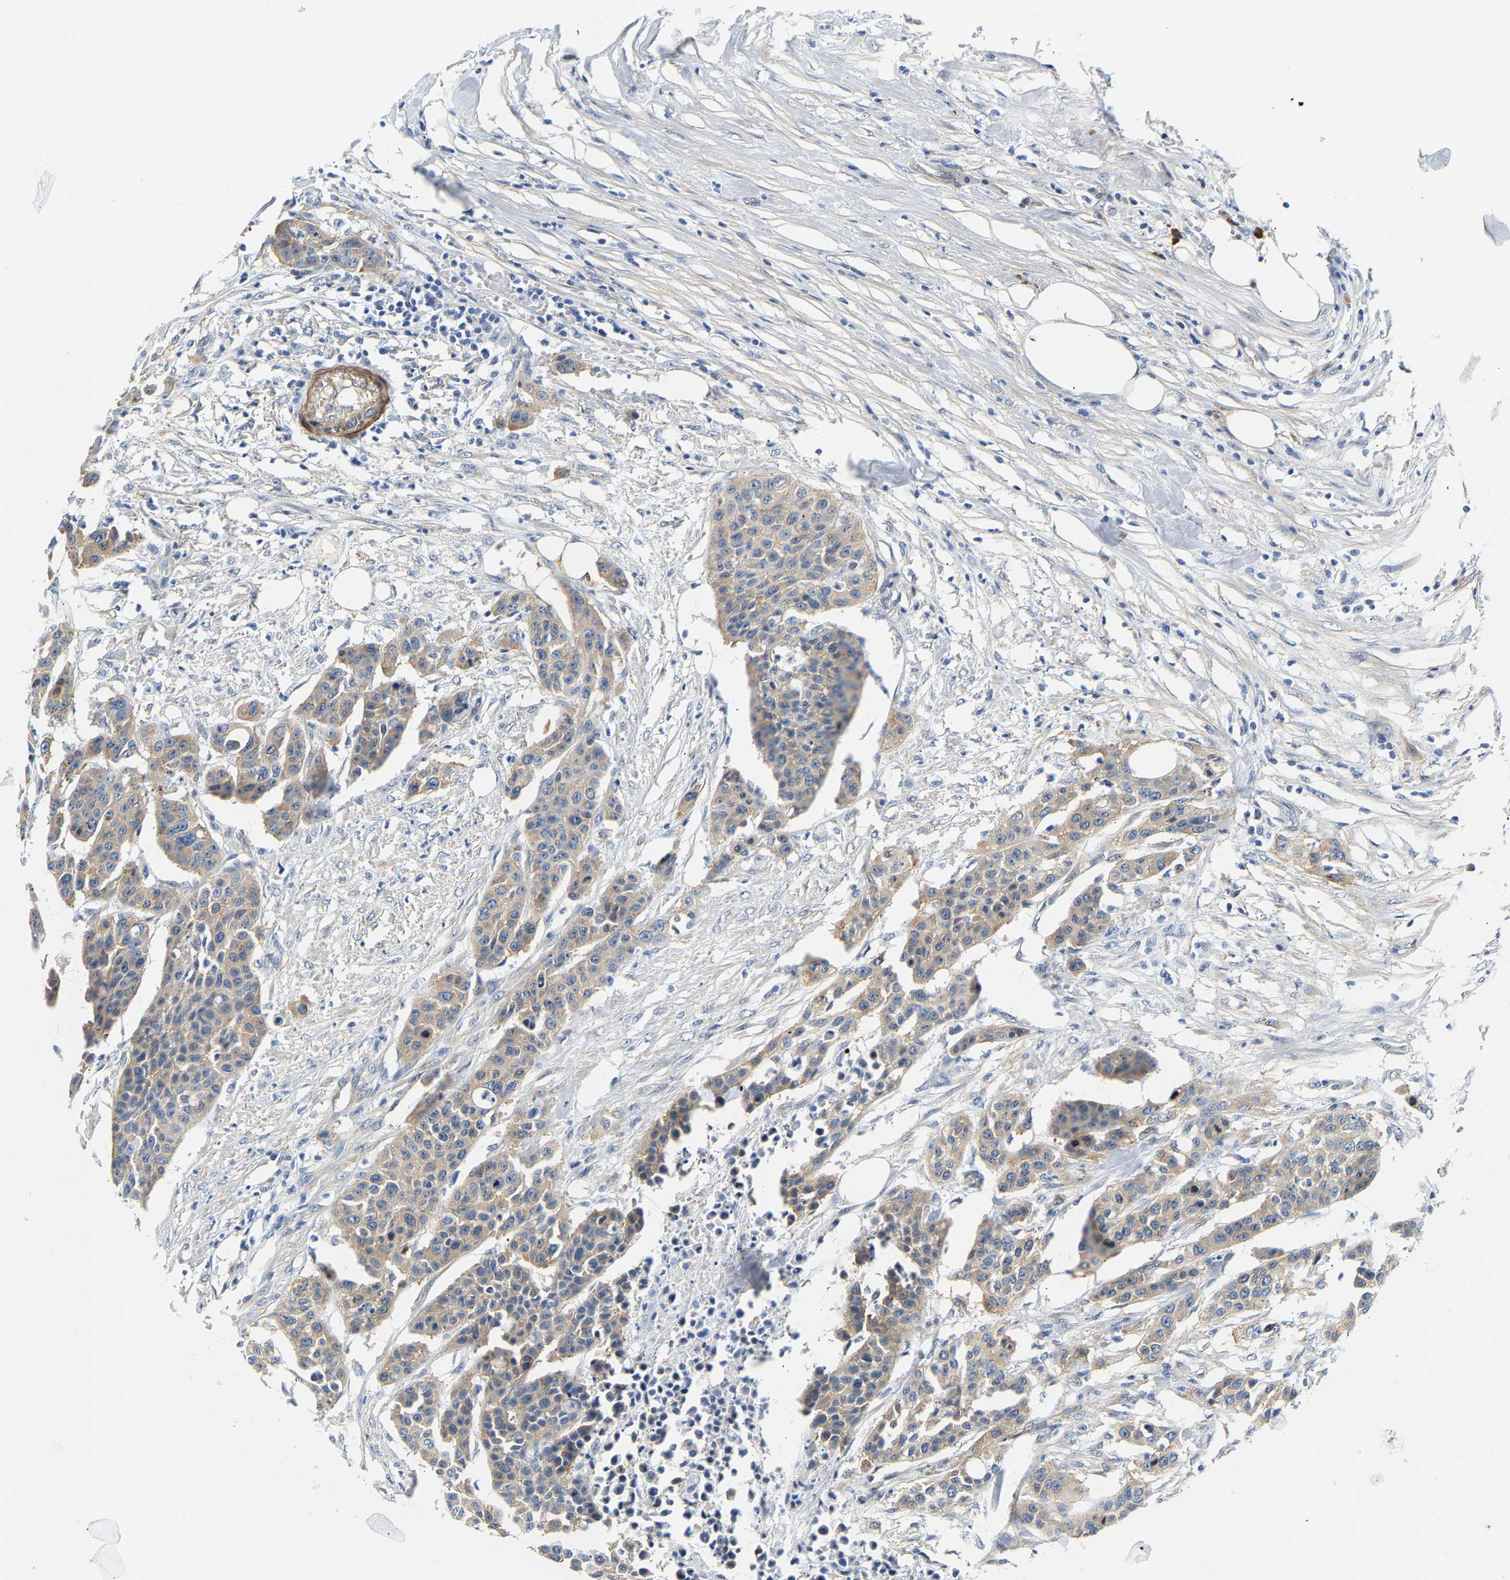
{"staining": {"intensity": "weak", "quantity": "25%-75%", "location": "cytoplasmic/membranous"}, "tissue": "urothelial cancer", "cell_type": "Tumor cells", "image_type": "cancer", "snomed": [{"axis": "morphology", "description": "Urothelial carcinoma, High grade"}, {"axis": "topography", "description": "Urinary bladder"}], "caption": "IHC of human urothelial cancer reveals low levels of weak cytoplasmic/membranous positivity in about 25%-75% of tumor cells.", "gene": "PAWR", "patient": {"sex": "male", "age": 74}}